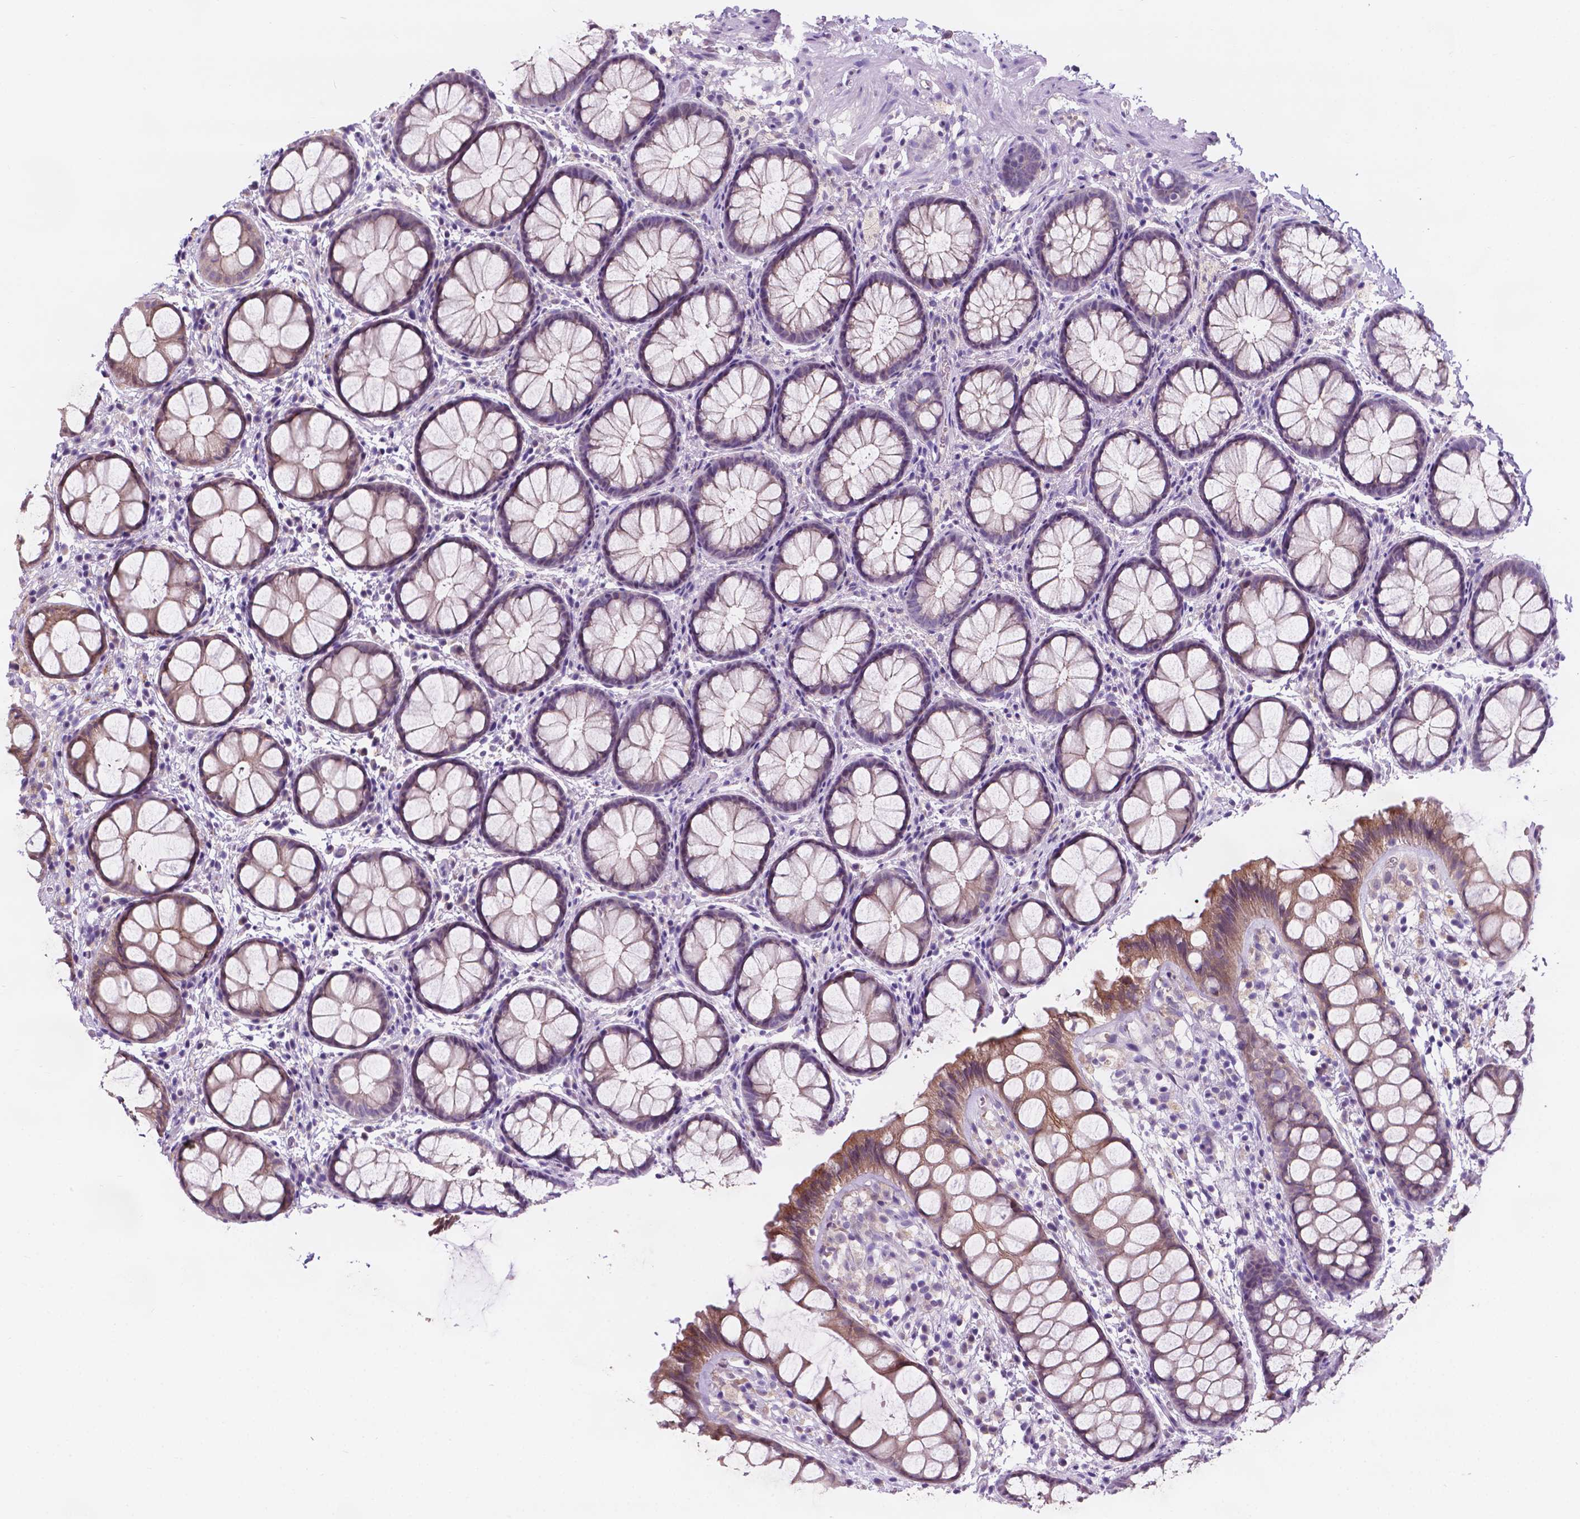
{"staining": {"intensity": "moderate", "quantity": "25%-75%", "location": "cytoplasmic/membranous"}, "tissue": "rectum", "cell_type": "Glandular cells", "image_type": "normal", "snomed": [{"axis": "morphology", "description": "Normal tissue, NOS"}, {"axis": "topography", "description": "Rectum"}], "caption": "This histopathology image reveals immunohistochemistry (IHC) staining of normal rectum, with medium moderate cytoplasmic/membranous expression in about 25%-75% of glandular cells.", "gene": "IREB2", "patient": {"sex": "female", "age": 62}}